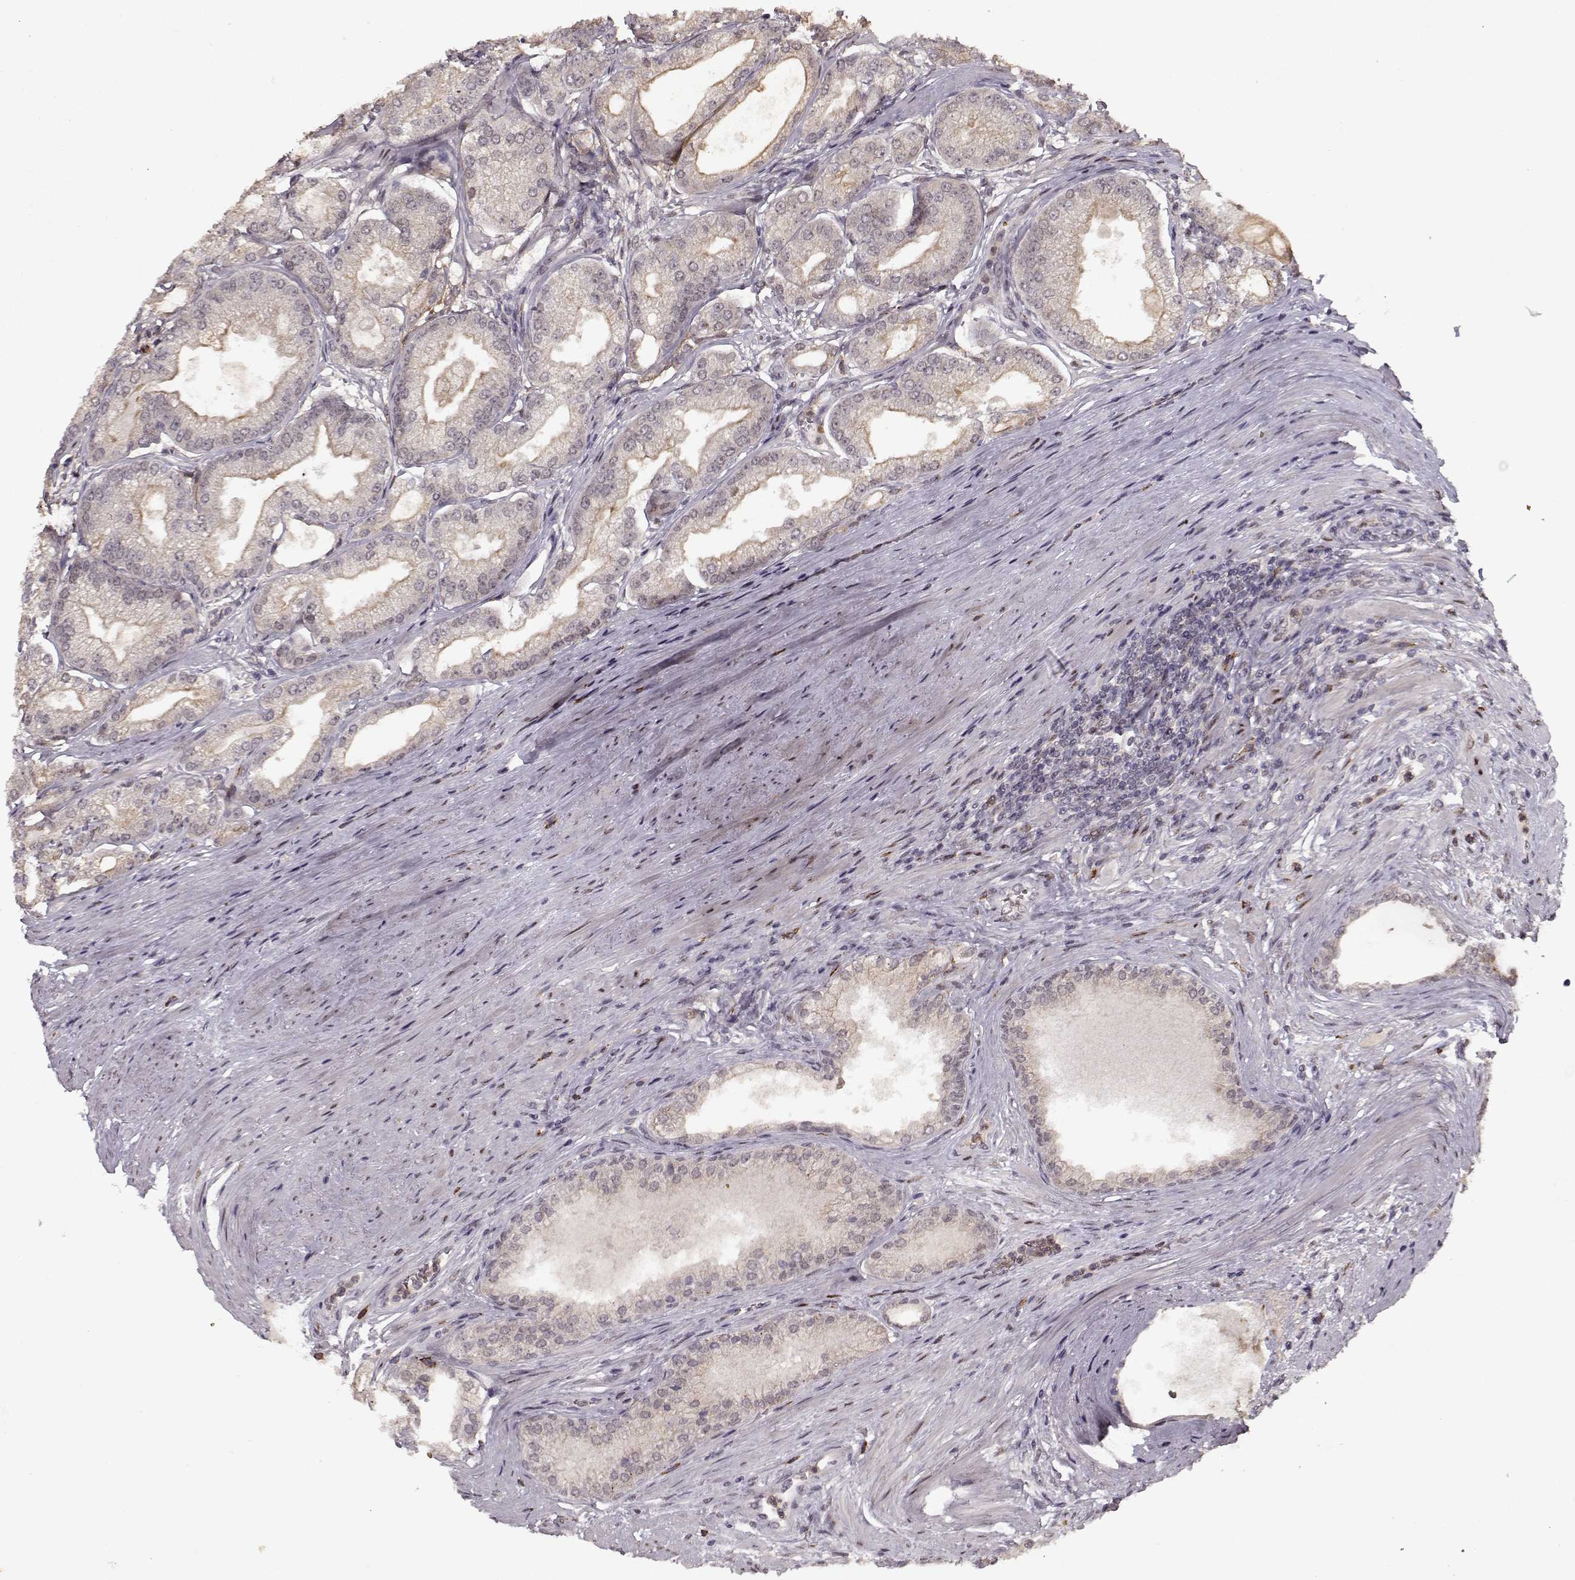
{"staining": {"intensity": "moderate", "quantity": "<25%", "location": "cytoplasmic/membranous"}, "tissue": "prostate cancer", "cell_type": "Tumor cells", "image_type": "cancer", "snomed": [{"axis": "morphology", "description": "Adenocarcinoma, NOS"}, {"axis": "topography", "description": "Prostate and seminal vesicle, NOS"}, {"axis": "topography", "description": "Prostate"}], "caption": "Protein expression analysis of human prostate cancer reveals moderate cytoplasmic/membranous expression in approximately <25% of tumor cells.", "gene": "DENND4B", "patient": {"sex": "male", "age": 77}}